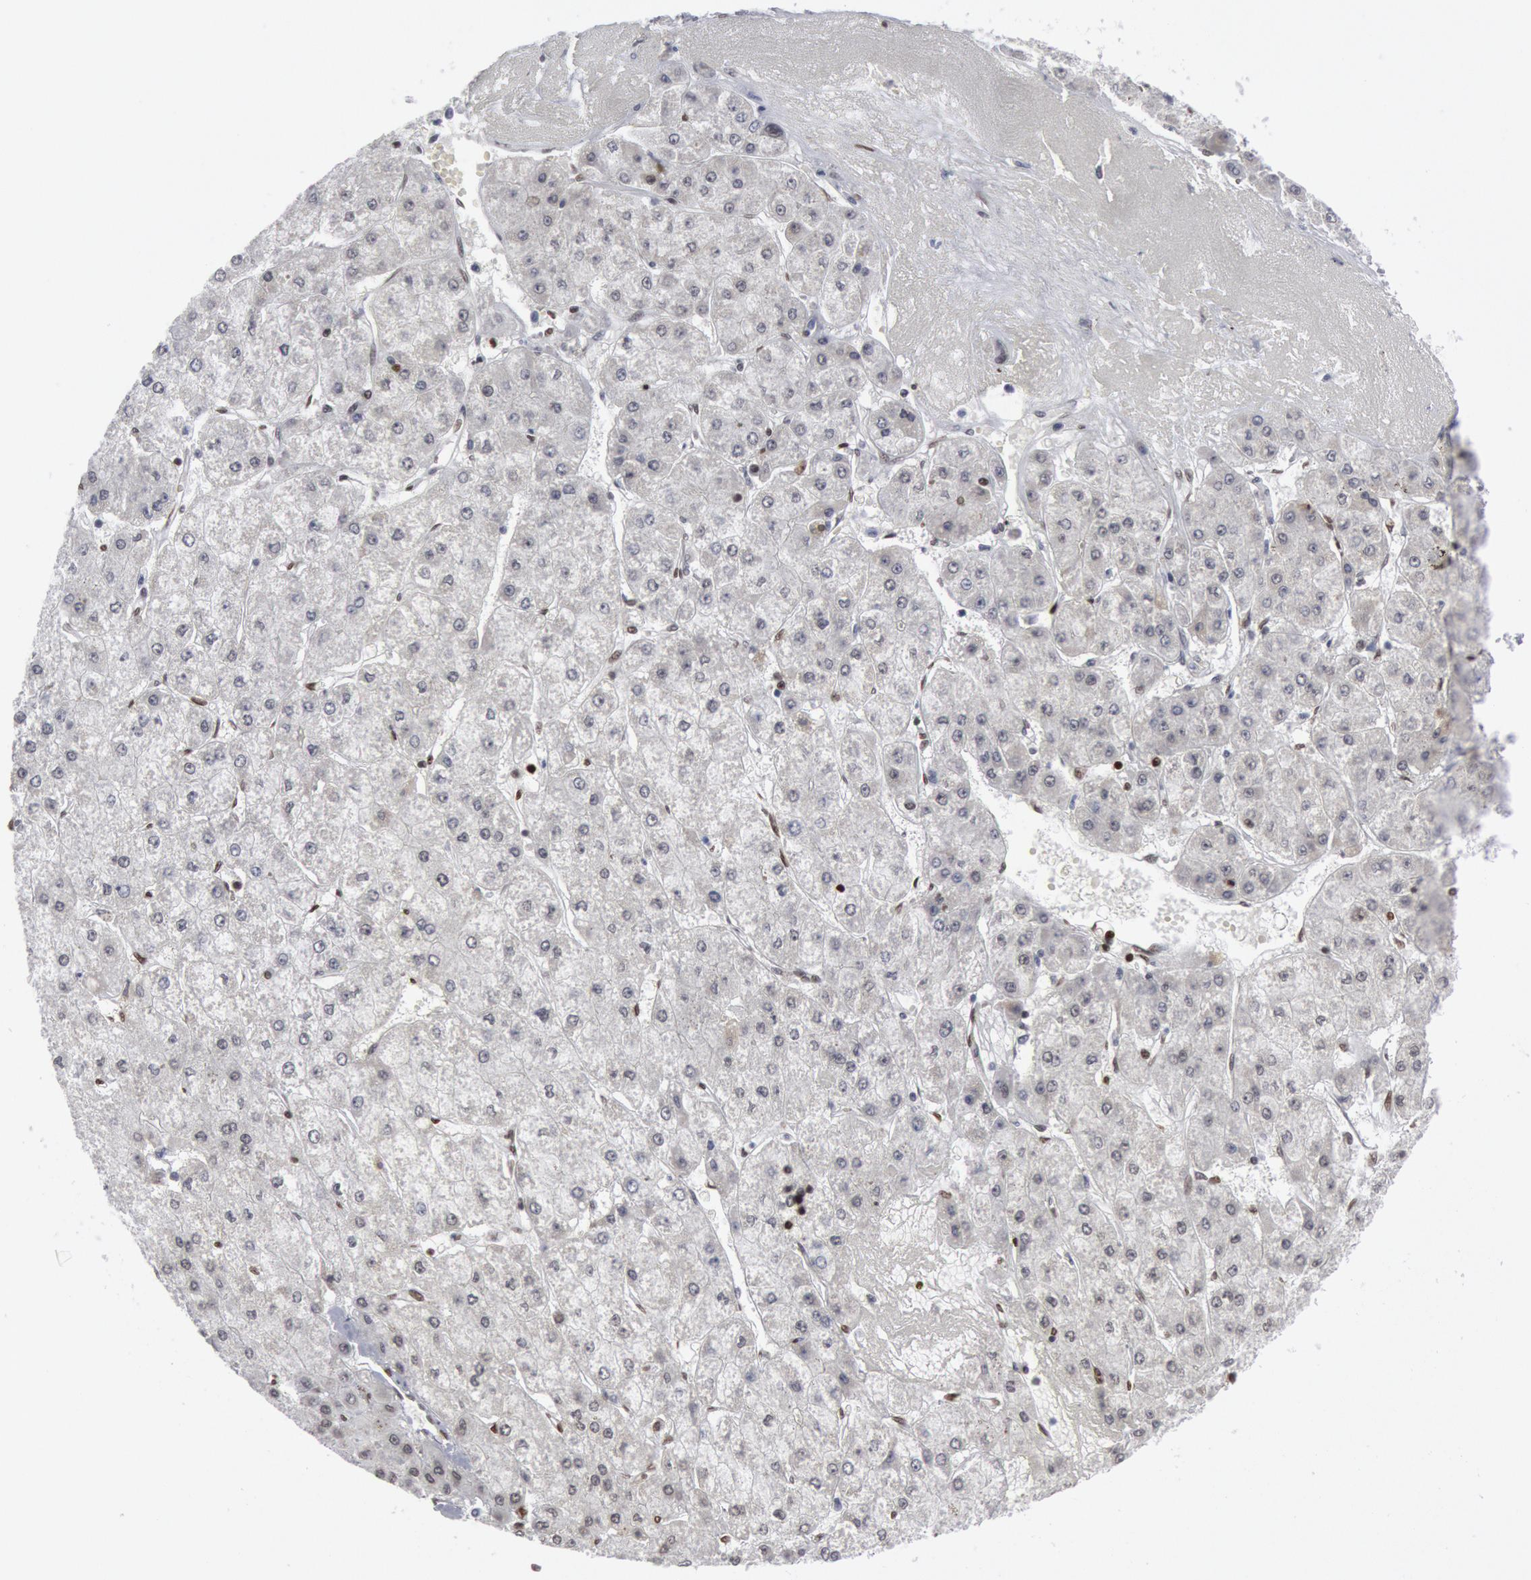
{"staining": {"intensity": "negative", "quantity": "none", "location": "none"}, "tissue": "liver cancer", "cell_type": "Tumor cells", "image_type": "cancer", "snomed": [{"axis": "morphology", "description": "Carcinoma, Hepatocellular, NOS"}, {"axis": "topography", "description": "Liver"}], "caption": "A high-resolution histopathology image shows immunohistochemistry (IHC) staining of hepatocellular carcinoma (liver), which demonstrates no significant positivity in tumor cells.", "gene": "MECP2", "patient": {"sex": "female", "age": 52}}